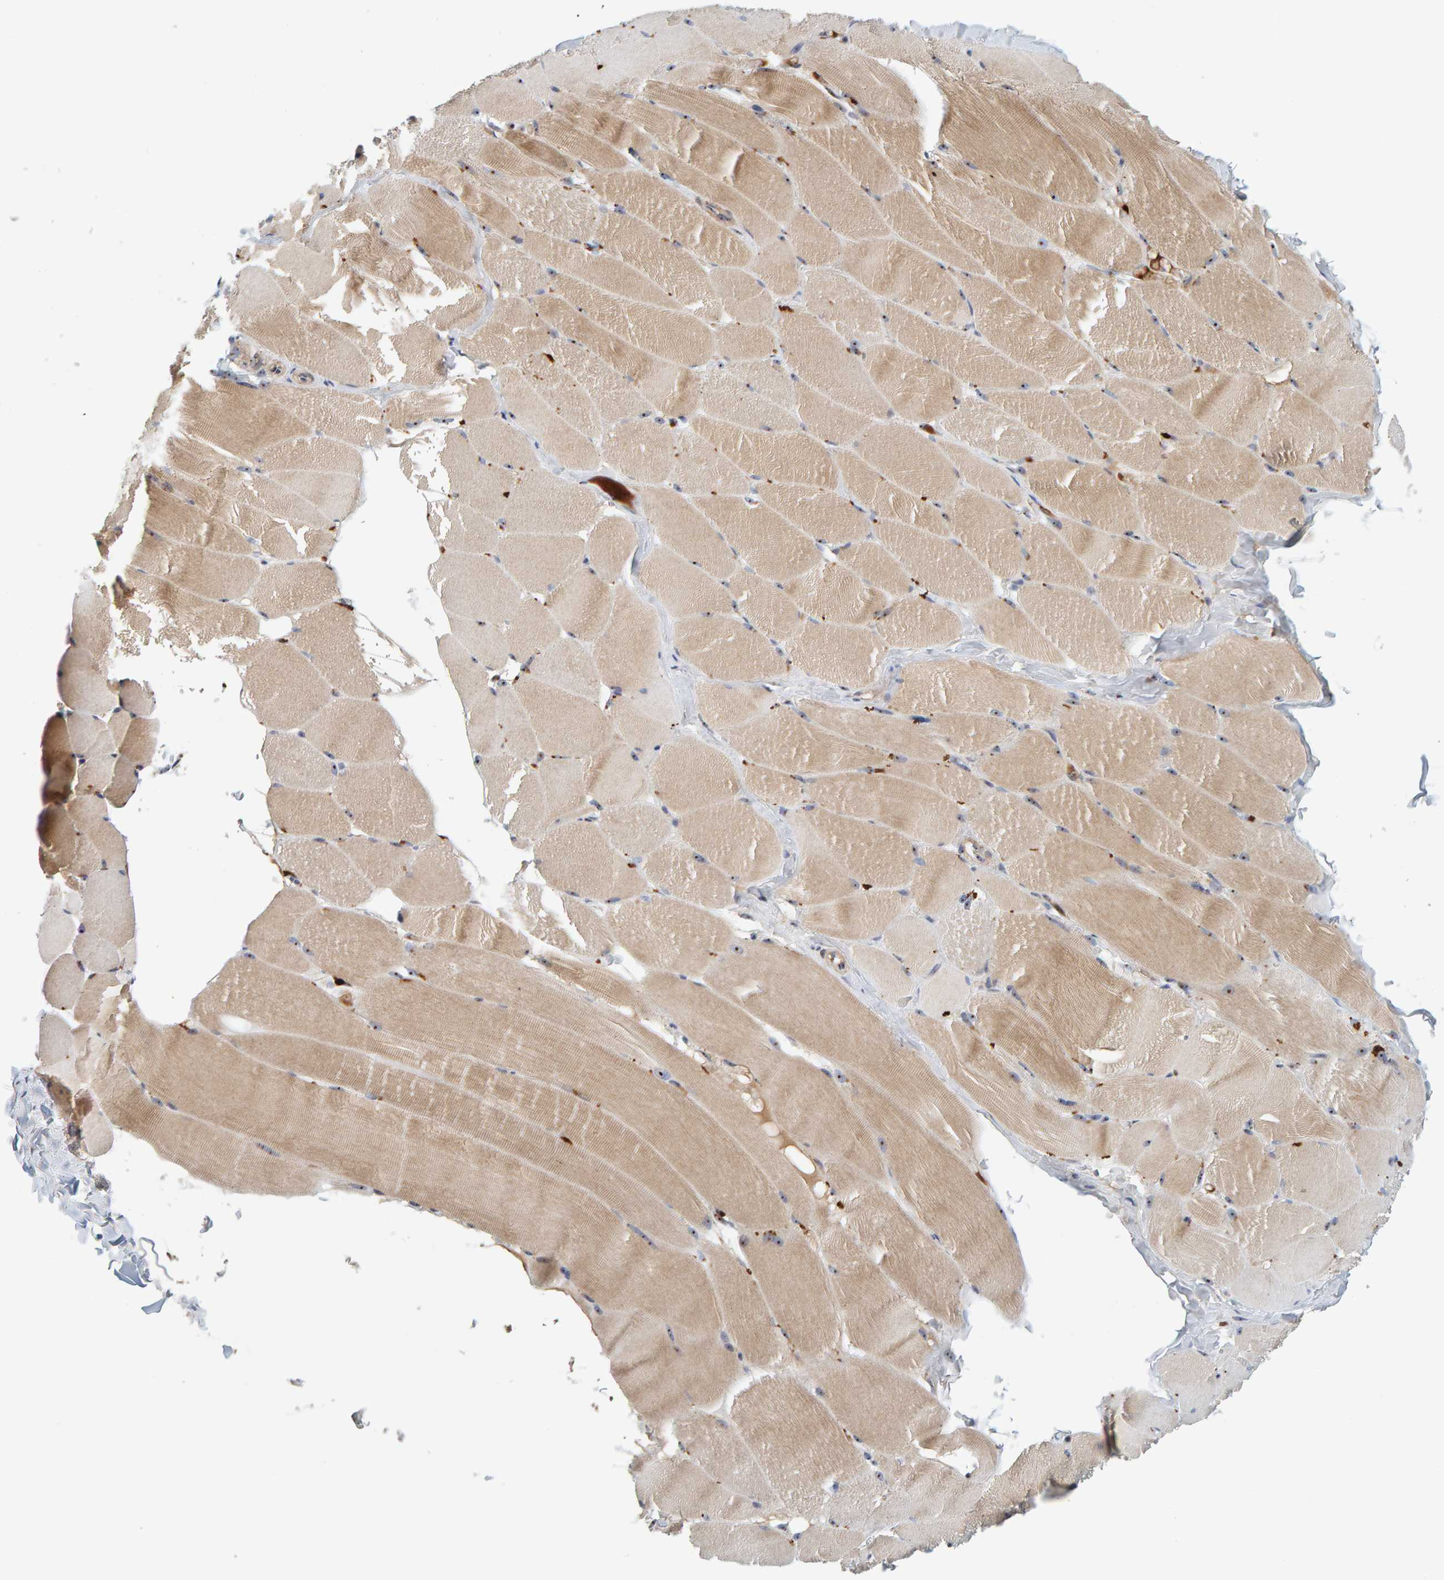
{"staining": {"intensity": "moderate", "quantity": ">75%", "location": "cytoplasmic/membranous,nuclear"}, "tissue": "skeletal muscle", "cell_type": "Myocytes", "image_type": "normal", "snomed": [{"axis": "morphology", "description": "Normal tissue, NOS"}, {"axis": "topography", "description": "Skin"}, {"axis": "topography", "description": "Skeletal muscle"}], "caption": "This is a micrograph of immunohistochemistry staining of benign skeletal muscle, which shows moderate positivity in the cytoplasmic/membranous,nuclear of myocytes.", "gene": "NOL11", "patient": {"sex": "male", "age": 83}}